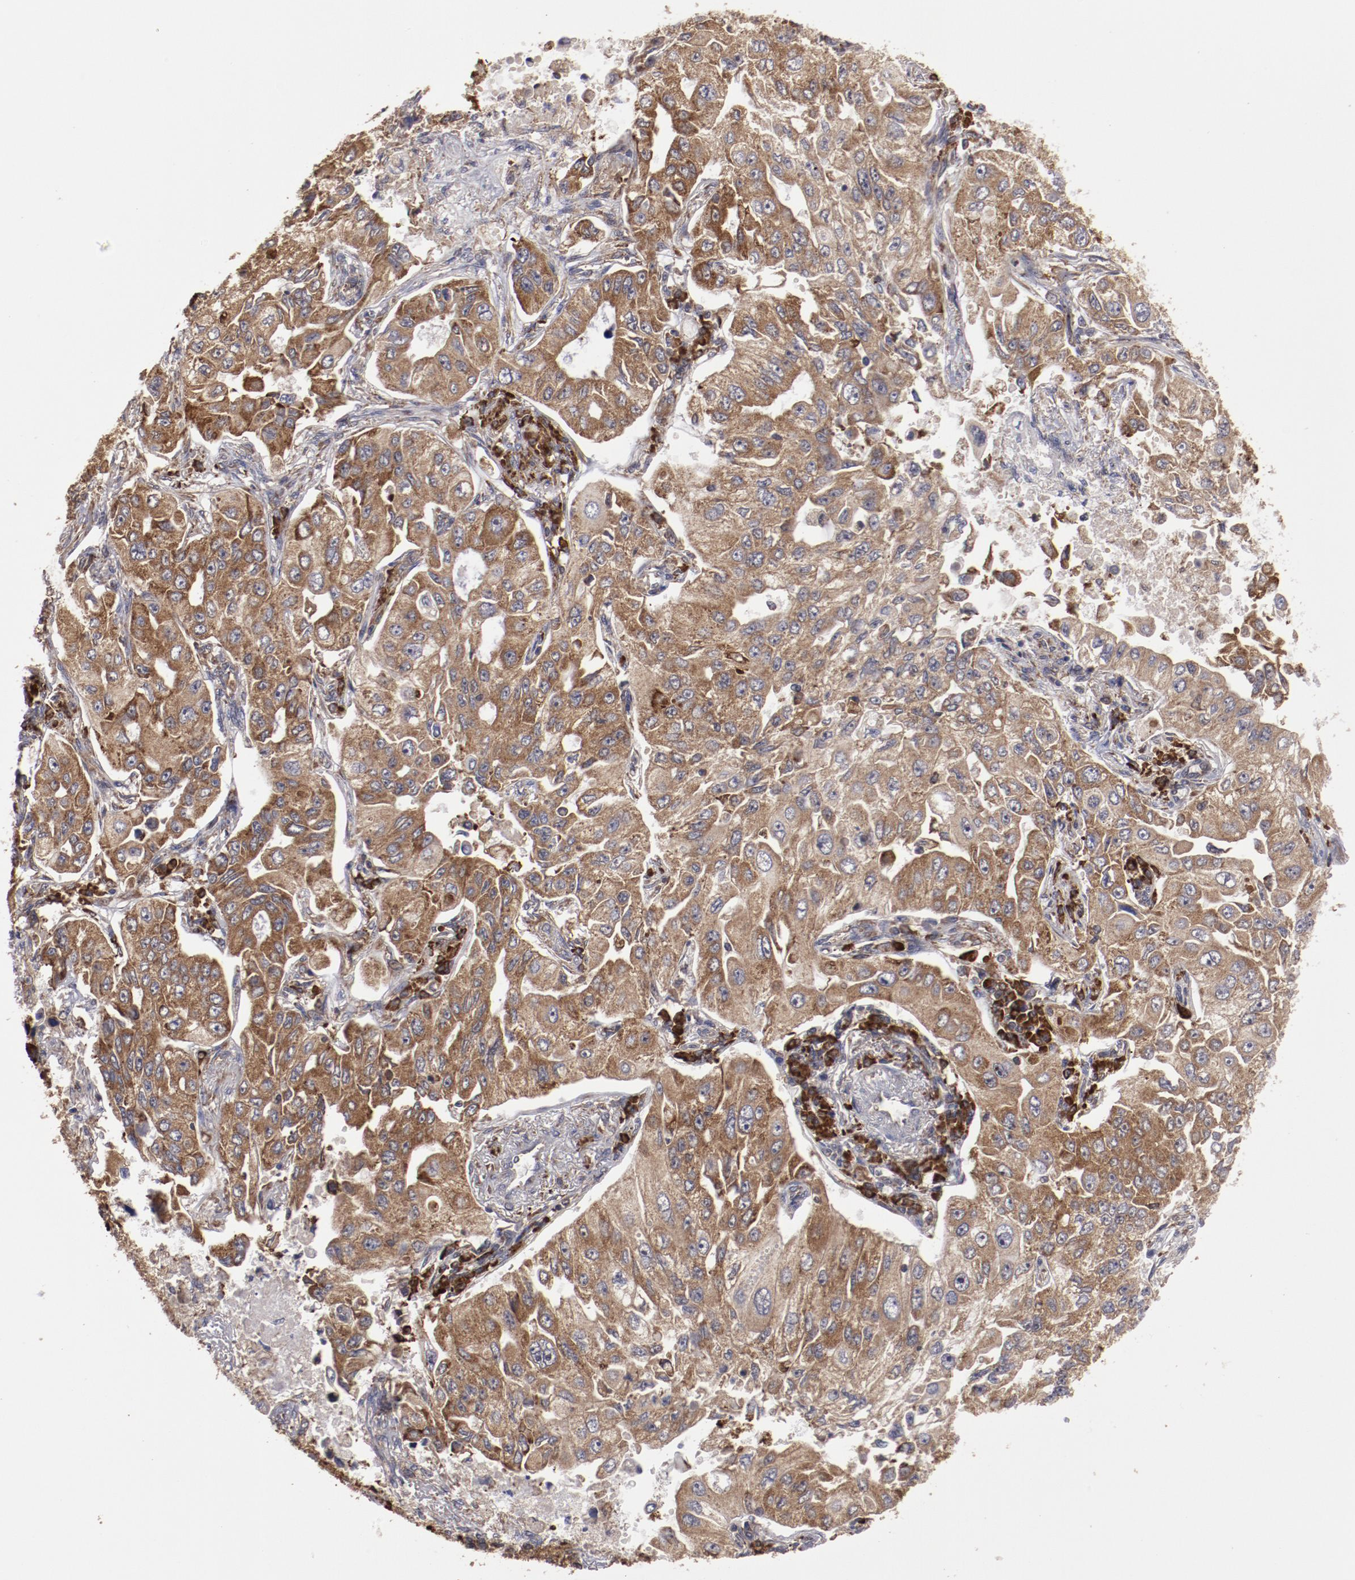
{"staining": {"intensity": "strong", "quantity": ">75%", "location": "cytoplasmic/membranous"}, "tissue": "lung cancer", "cell_type": "Tumor cells", "image_type": "cancer", "snomed": [{"axis": "morphology", "description": "Adenocarcinoma, NOS"}, {"axis": "topography", "description": "Lung"}], "caption": "Immunohistochemistry (IHC) staining of lung cancer, which reveals high levels of strong cytoplasmic/membranous positivity in approximately >75% of tumor cells indicating strong cytoplasmic/membranous protein staining. The staining was performed using DAB (brown) for protein detection and nuclei were counterstained in hematoxylin (blue).", "gene": "RPS4Y1", "patient": {"sex": "male", "age": 84}}